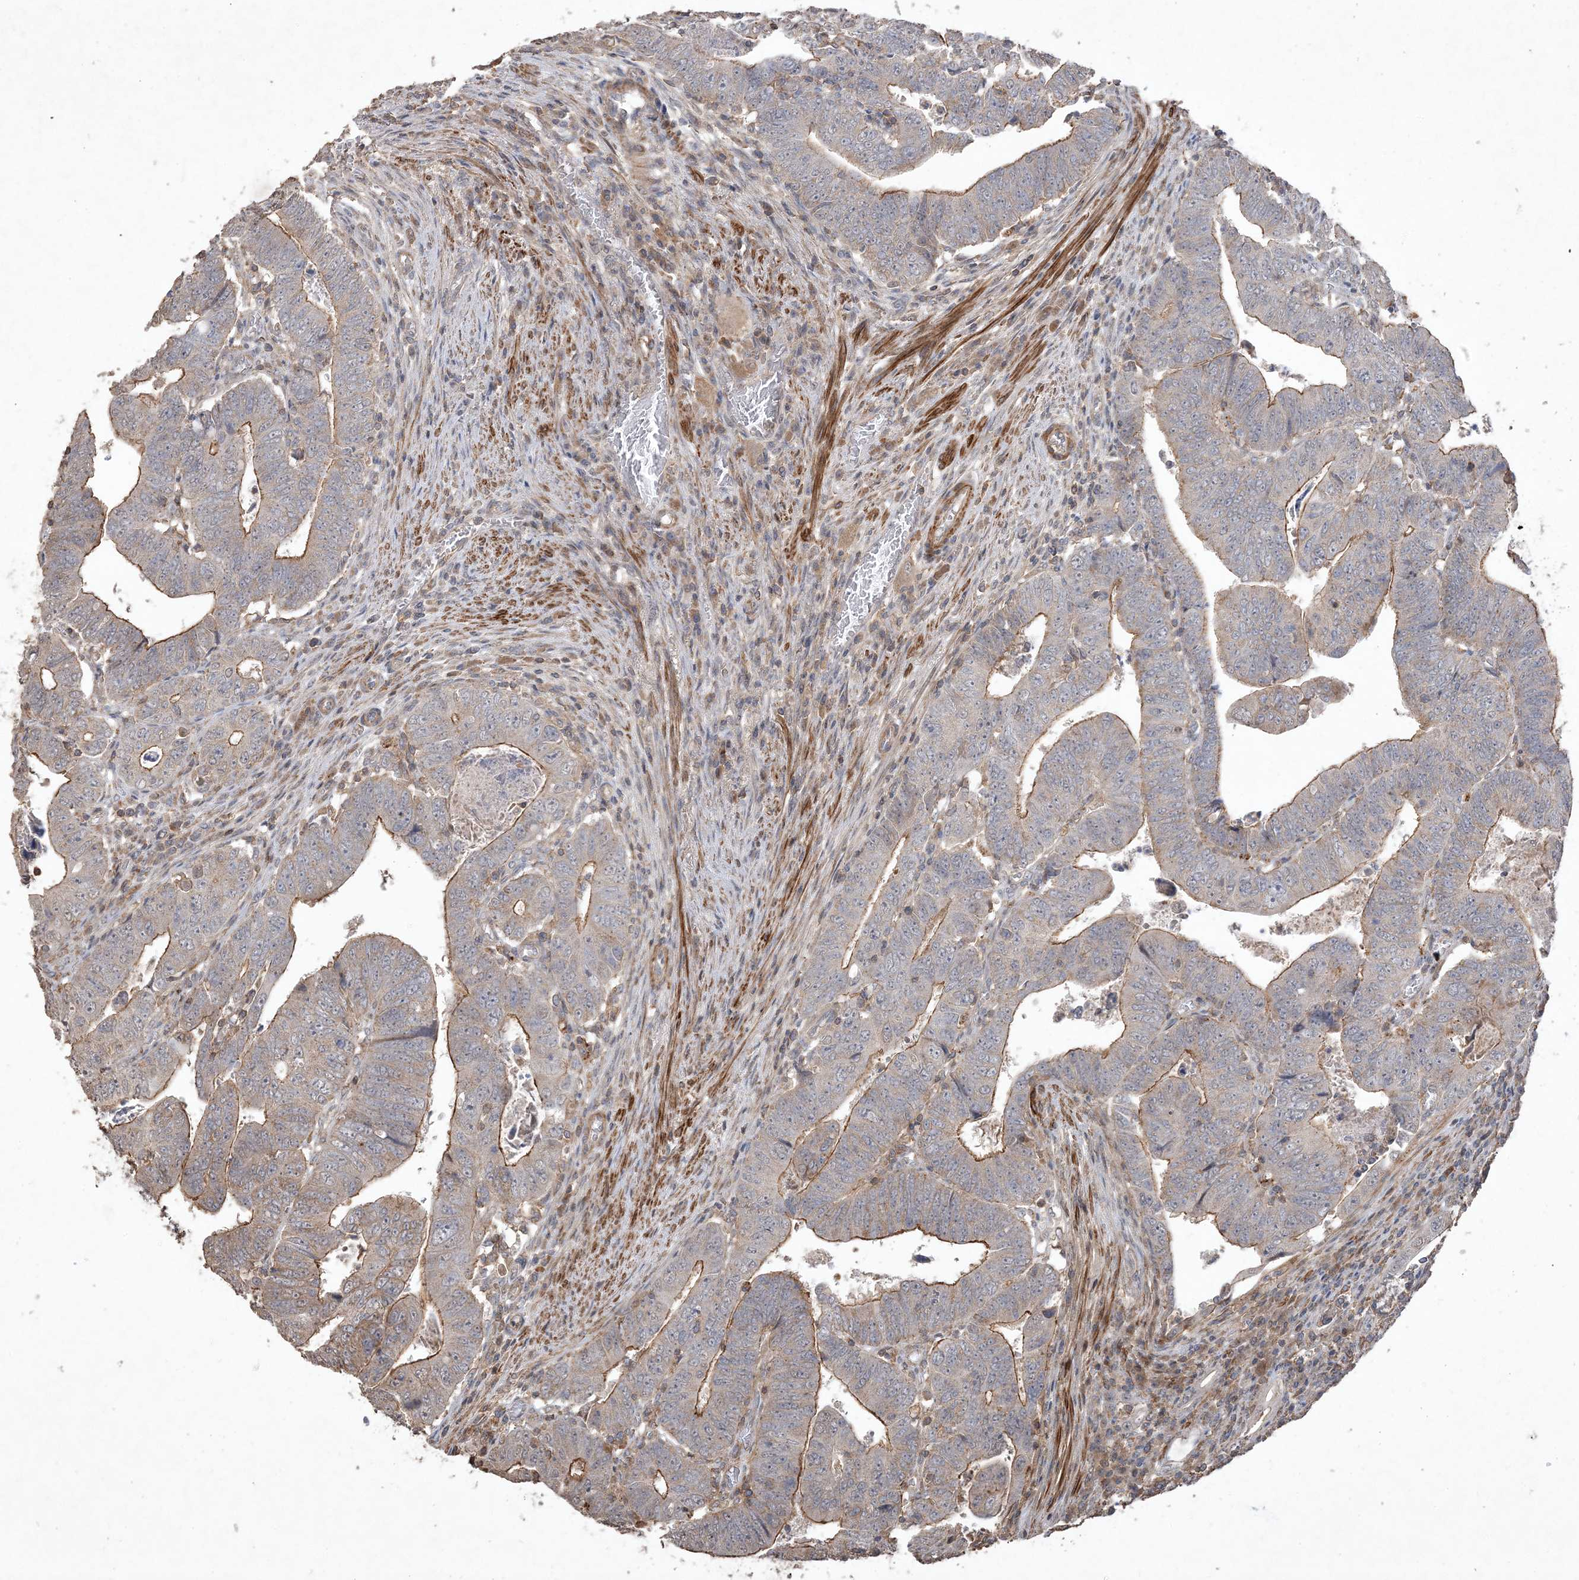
{"staining": {"intensity": "moderate", "quantity": "25%-75%", "location": "cytoplasmic/membranous"}, "tissue": "colorectal cancer", "cell_type": "Tumor cells", "image_type": "cancer", "snomed": [{"axis": "morphology", "description": "Normal tissue, NOS"}, {"axis": "morphology", "description": "Adenocarcinoma, NOS"}, {"axis": "topography", "description": "Rectum"}], "caption": "Protein expression analysis of colorectal cancer (adenocarcinoma) demonstrates moderate cytoplasmic/membranous expression in approximately 25%-75% of tumor cells.", "gene": "PRRT3", "patient": {"sex": "female", "age": 65}}